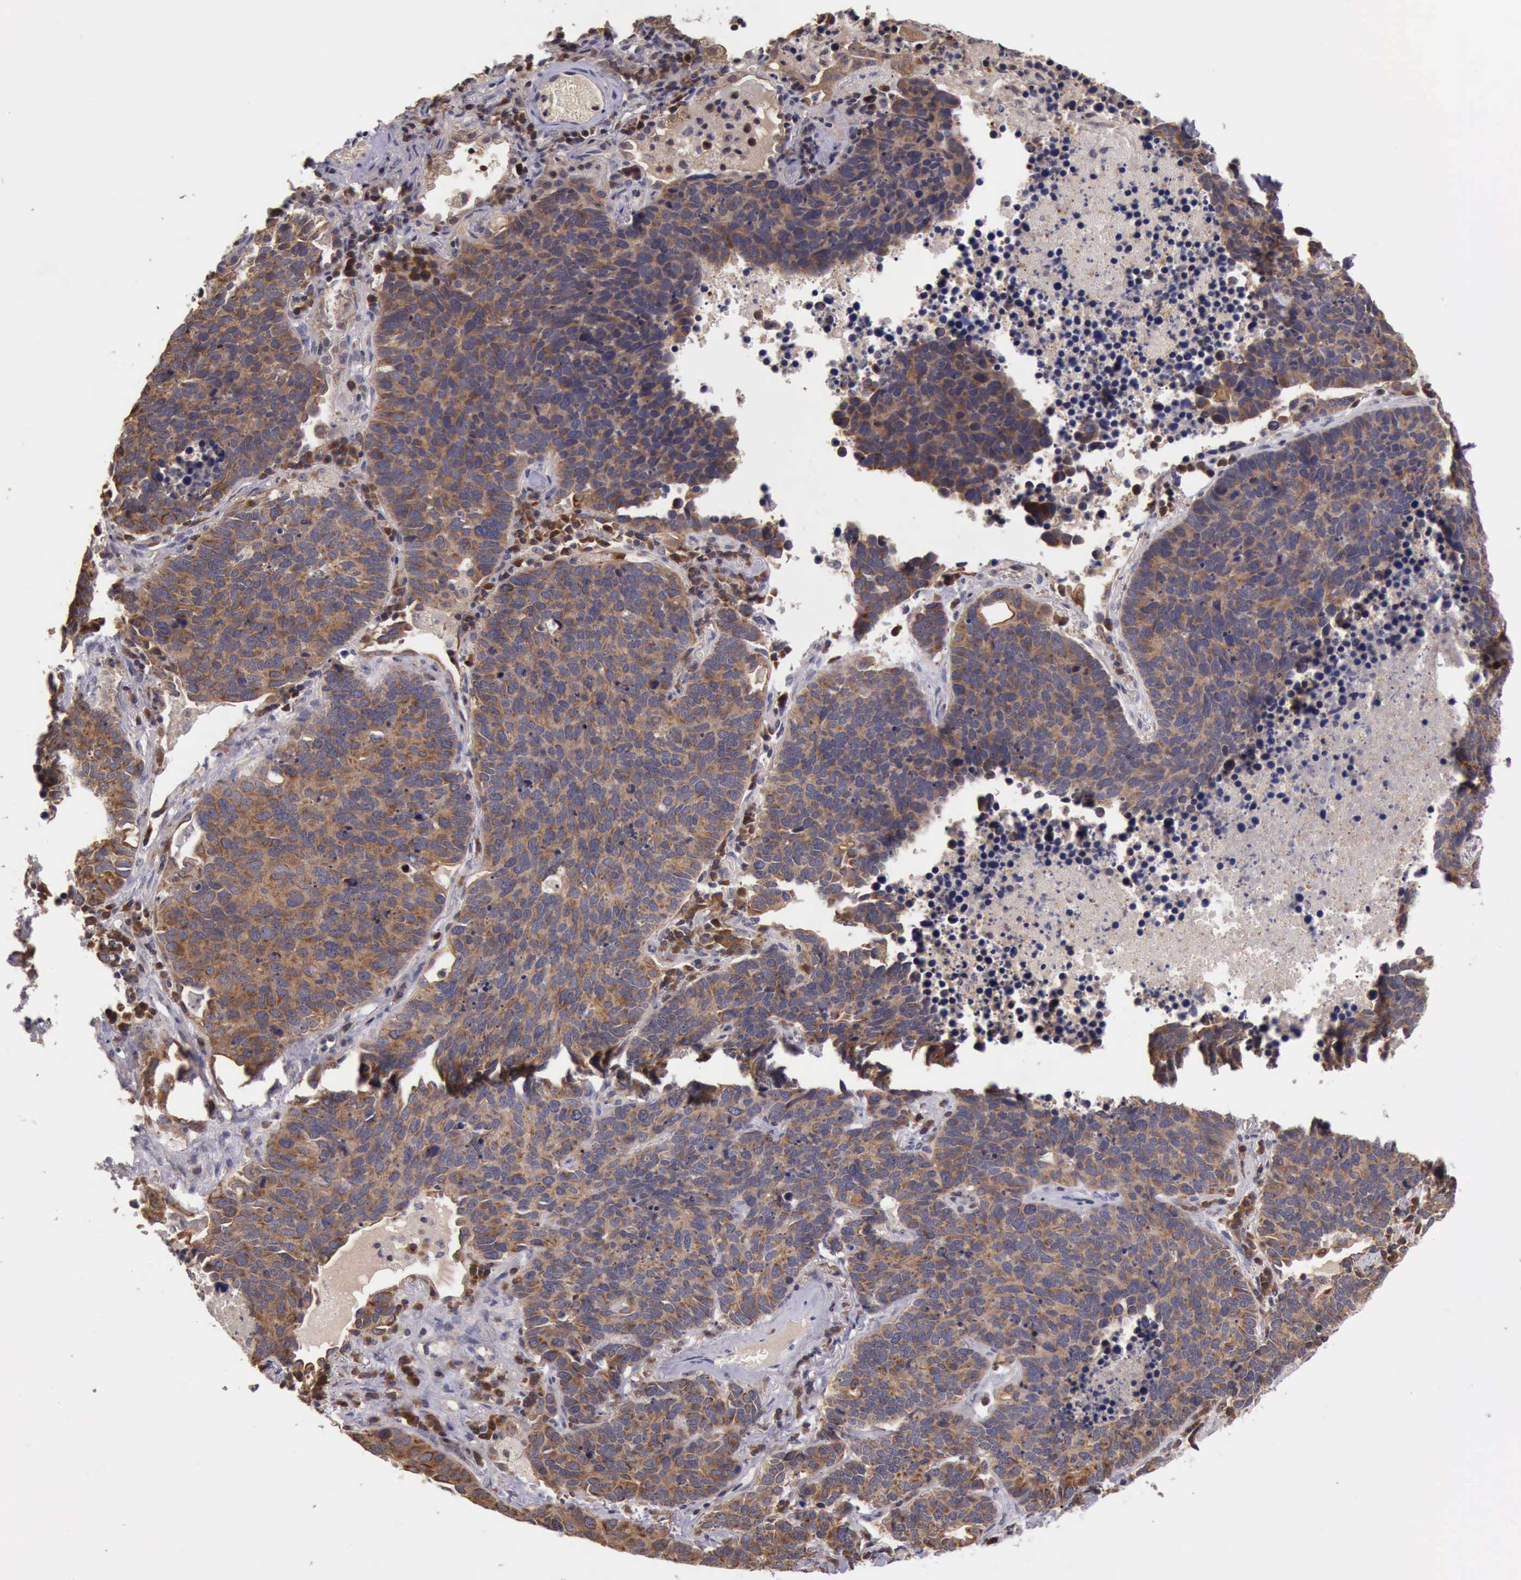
{"staining": {"intensity": "weak", "quantity": ">75%", "location": "cytoplasmic/membranous"}, "tissue": "lung cancer", "cell_type": "Tumor cells", "image_type": "cancer", "snomed": [{"axis": "morphology", "description": "Neoplasm, malignant, NOS"}, {"axis": "topography", "description": "Lung"}], "caption": "A low amount of weak cytoplasmic/membranous staining is present in about >75% of tumor cells in lung cancer (malignant neoplasm) tissue.", "gene": "RAB39B", "patient": {"sex": "female", "age": 75}}